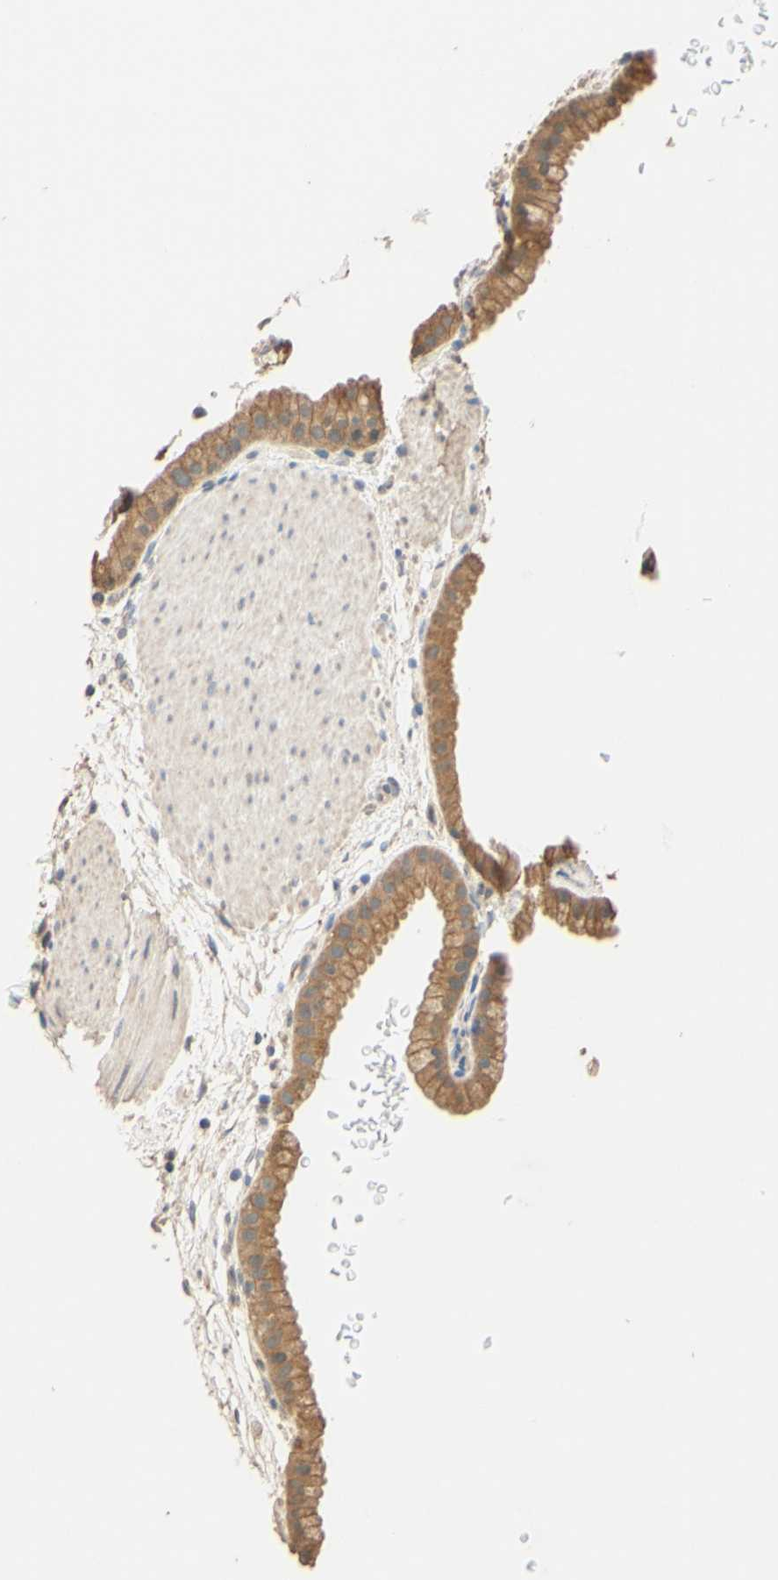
{"staining": {"intensity": "moderate", "quantity": ">75%", "location": "cytoplasmic/membranous"}, "tissue": "gallbladder", "cell_type": "Glandular cells", "image_type": "normal", "snomed": [{"axis": "morphology", "description": "Normal tissue, NOS"}, {"axis": "topography", "description": "Gallbladder"}], "caption": "Immunohistochemical staining of unremarkable gallbladder exhibits medium levels of moderate cytoplasmic/membranous positivity in about >75% of glandular cells. The protein is shown in brown color, while the nuclei are stained blue.", "gene": "SMIM19", "patient": {"sex": "female", "age": 64}}